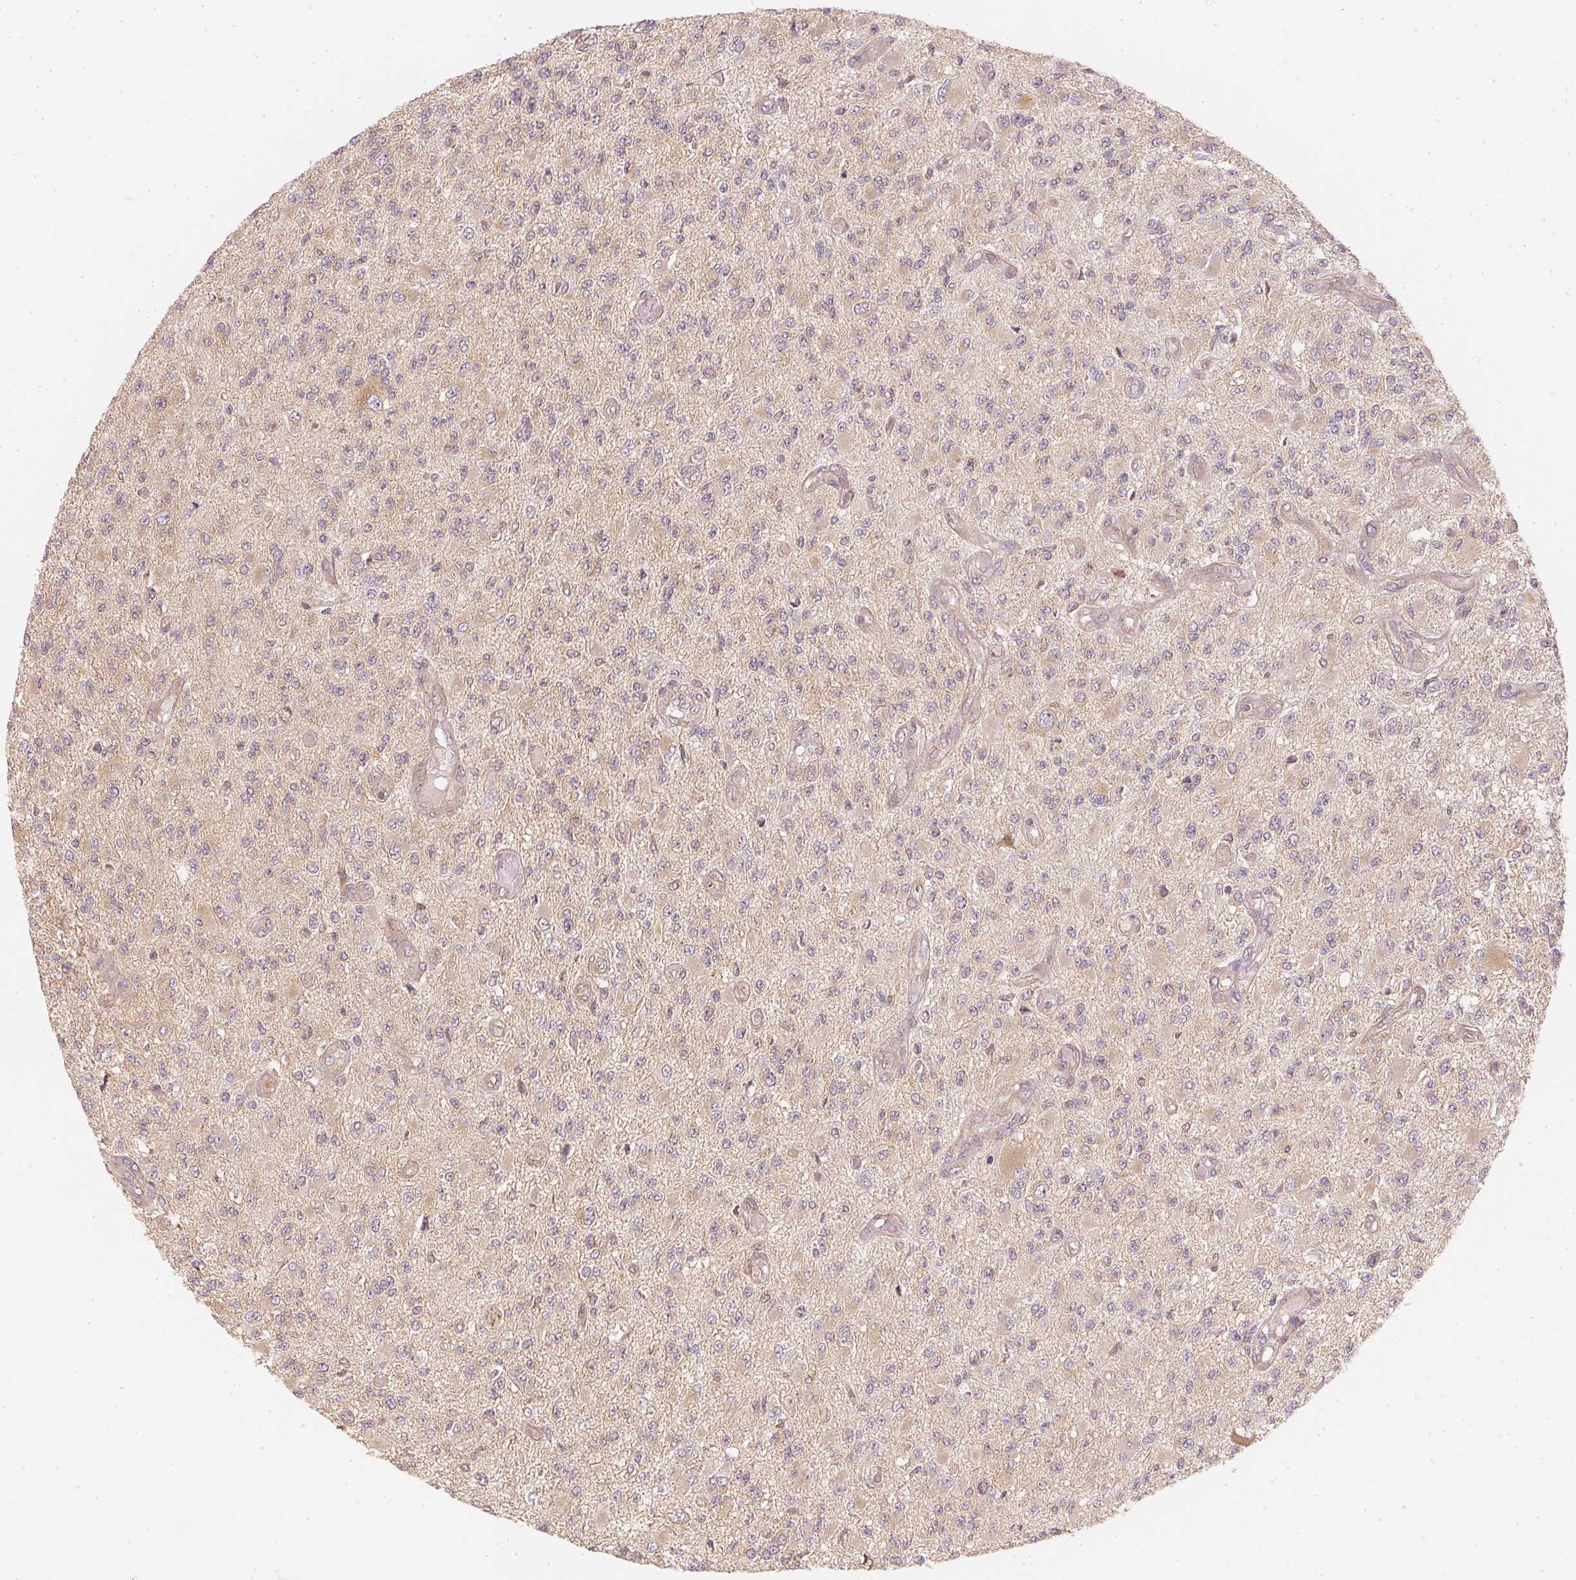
{"staining": {"intensity": "weak", "quantity": "25%-75%", "location": "cytoplasmic/membranous"}, "tissue": "glioma", "cell_type": "Tumor cells", "image_type": "cancer", "snomed": [{"axis": "morphology", "description": "Glioma, malignant, High grade"}, {"axis": "topography", "description": "Brain"}], "caption": "Immunohistochemistry (IHC) photomicrograph of neoplastic tissue: human glioma stained using IHC shows low levels of weak protein expression localized specifically in the cytoplasmic/membranous of tumor cells, appearing as a cytoplasmic/membranous brown color.", "gene": "WDR54", "patient": {"sex": "female", "age": 63}}